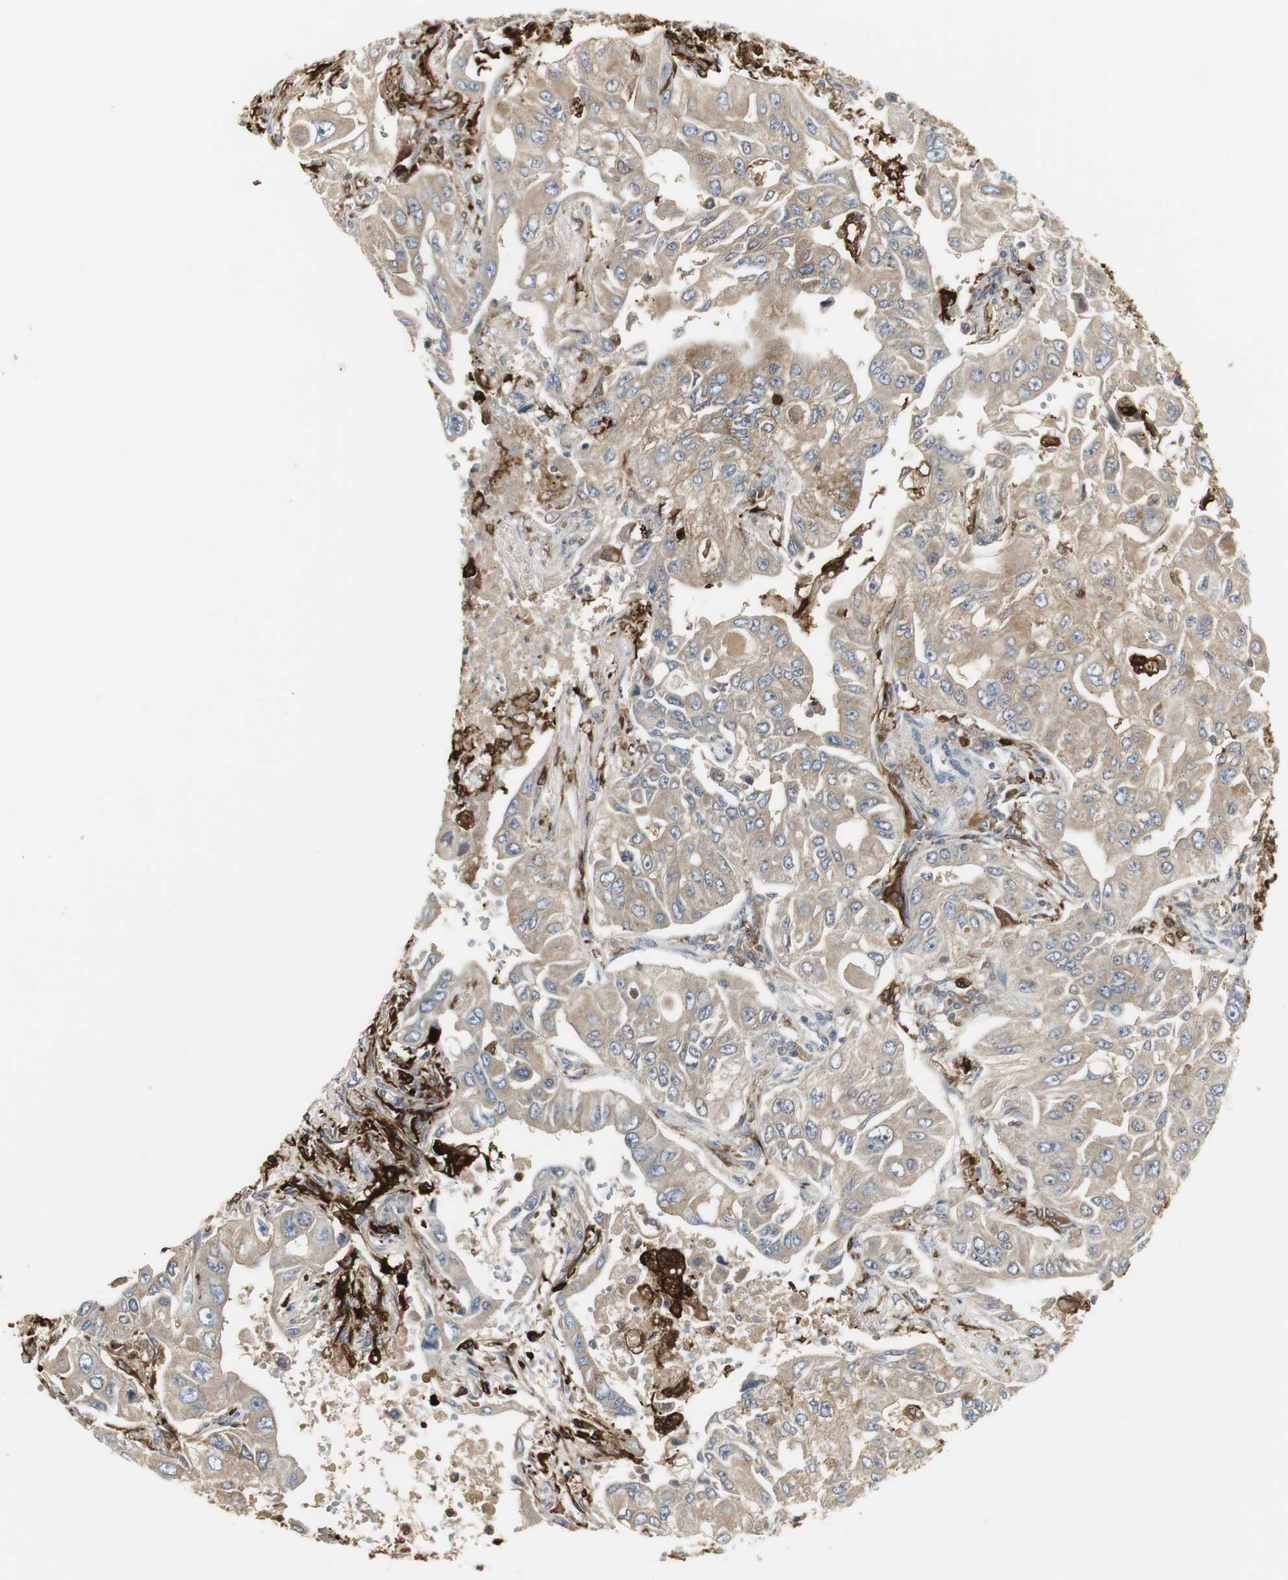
{"staining": {"intensity": "weak", "quantity": ">75%", "location": "cytoplasmic/membranous"}, "tissue": "lung cancer", "cell_type": "Tumor cells", "image_type": "cancer", "snomed": [{"axis": "morphology", "description": "Adenocarcinoma, NOS"}, {"axis": "topography", "description": "Lung"}], "caption": "This image demonstrates immunohistochemistry (IHC) staining of human adenocarcinoma (lung), with low weak cytoplasmic/membranous positivity in about >75% of tumor cells.", "gene": "PI15", "patient": {"sex": "male", "age": 84}}